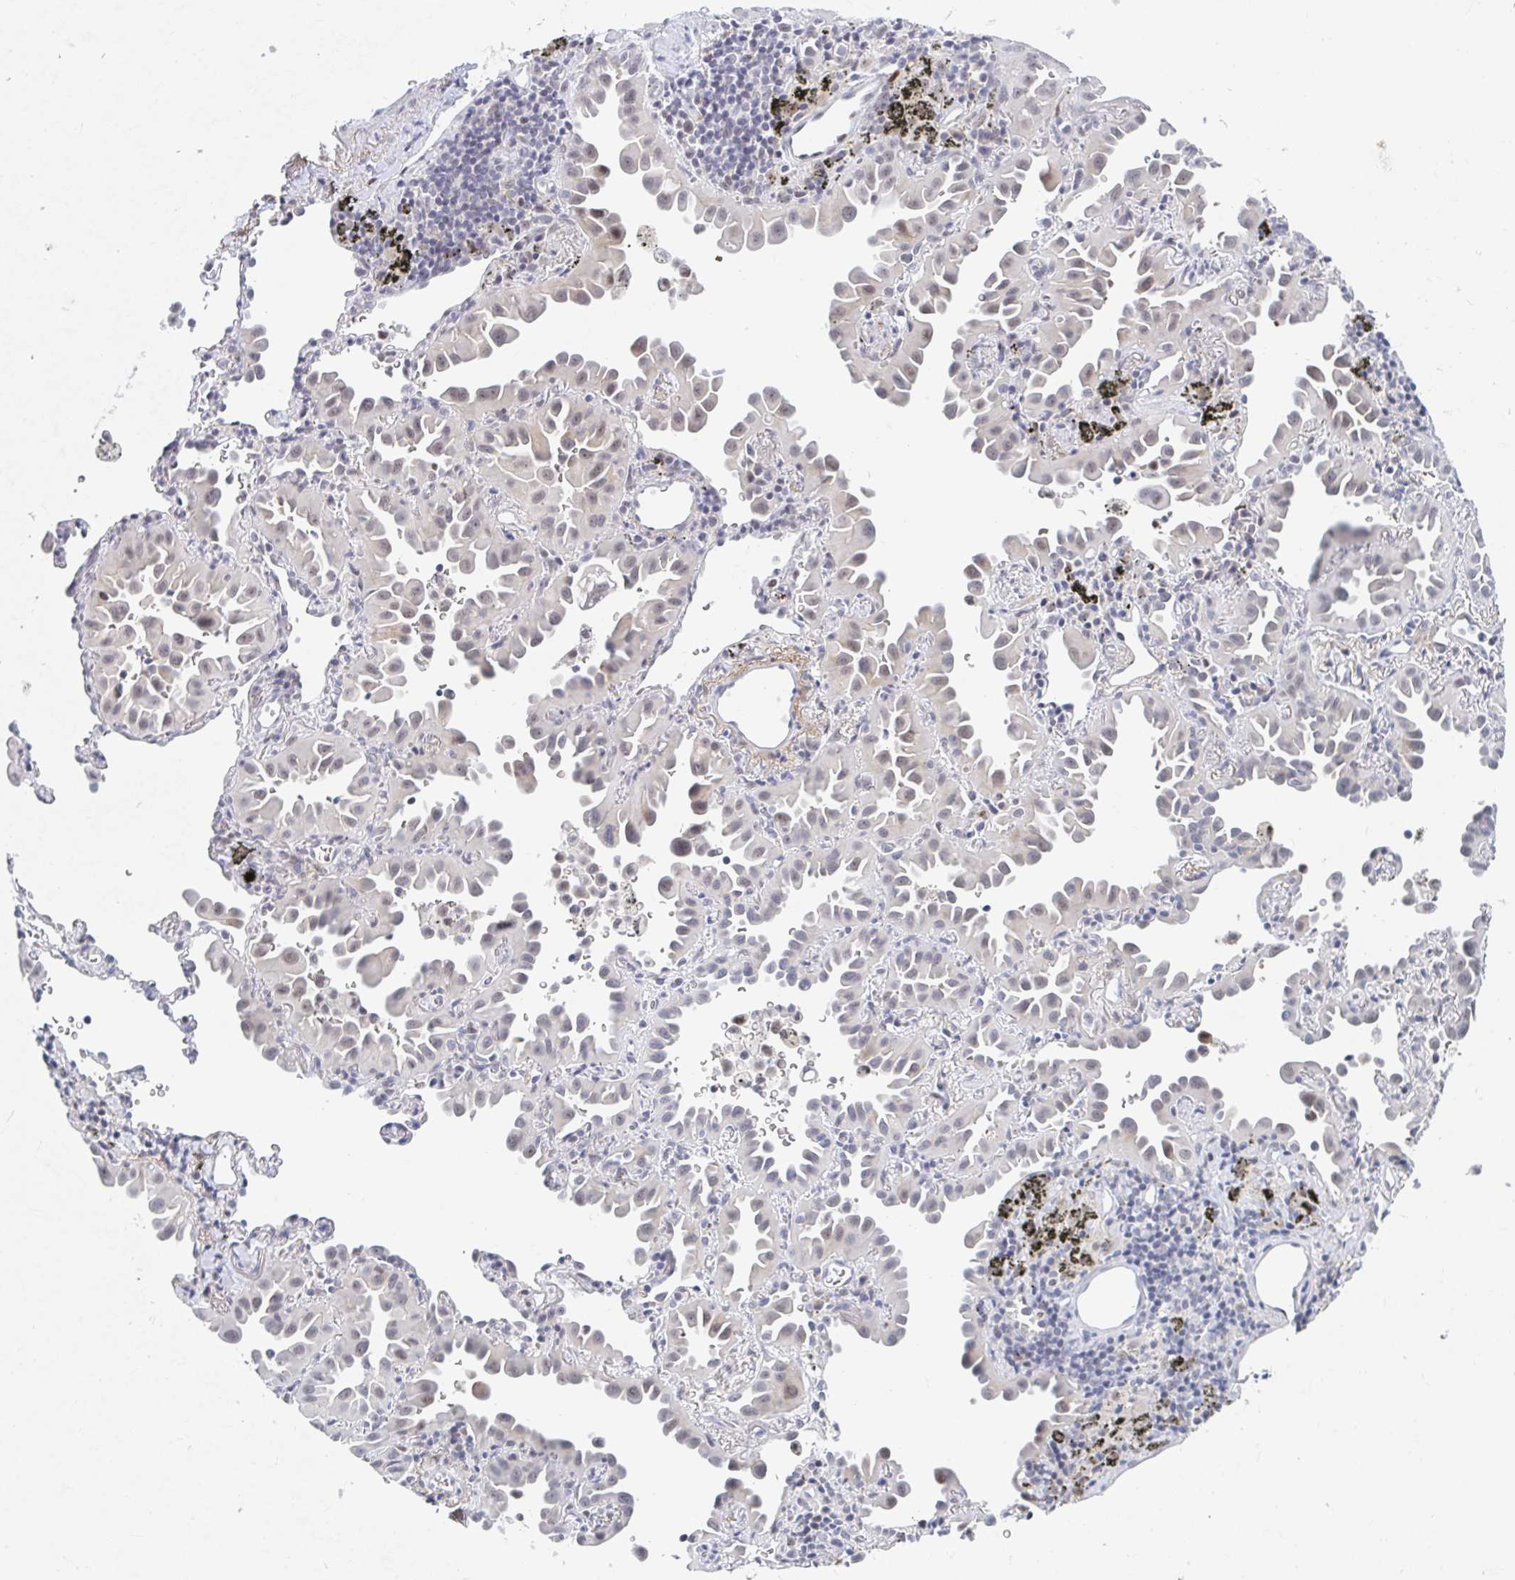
{"staining": {"intensity": "weak", "quantity": "<25%", "location": "nuclear"}, "tissue": "lung cancer", "cell_type": "Tumor cells", "image_type": "cancer", "snomed": [{"axis": "morphology", "description": "Adenocarcinoma, NOS"}, {"axis": "topography", "description": "Lung"}], "caption": "Immunohistochemistry of human adenocarcinoma (lung) demonstrates no staining in tumor cells.", "gene": "COL28A1", "patient": {"sex": "male", "age": 68}}